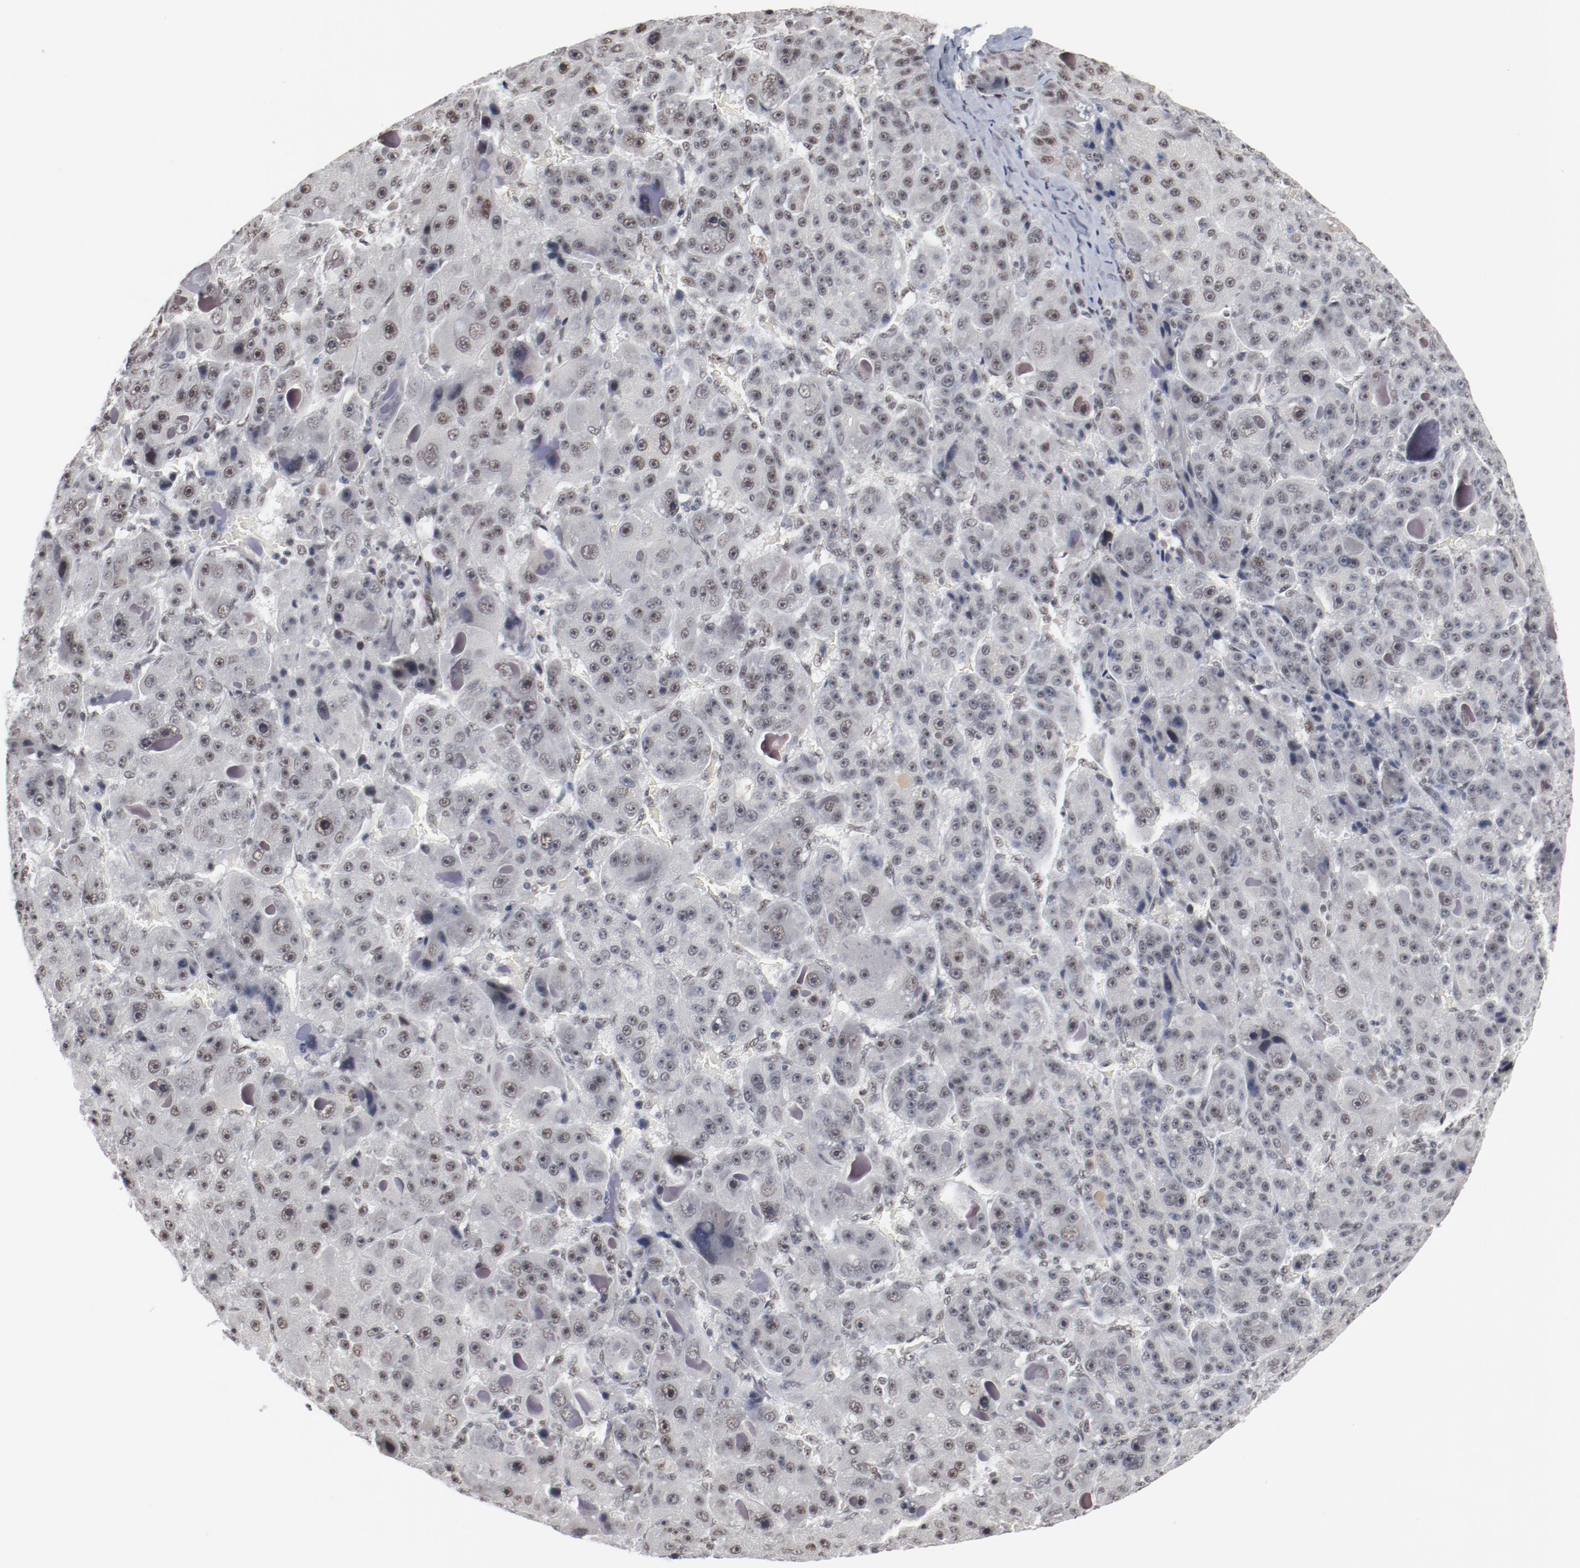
{"staining": {"intensity": "weak", "quantity": "25%-75%", "location": "nuclear"}, "tissue": "liver cancer", "cell_type": "Tumor cells", "image_type": "cancer", "snomed": [{"axis": "morphology", "description": "Carcinoma, Hepatocellular, NOS"}, {"axis": "topography", "description": "Liver"}], "caption": "Liver cancer stained with a brown dye shows weak nuclear positive positivity in about 25%-75% of tumor cells.", "gene": "BUB3", "patient": {"sex": "male", "age": 76}}